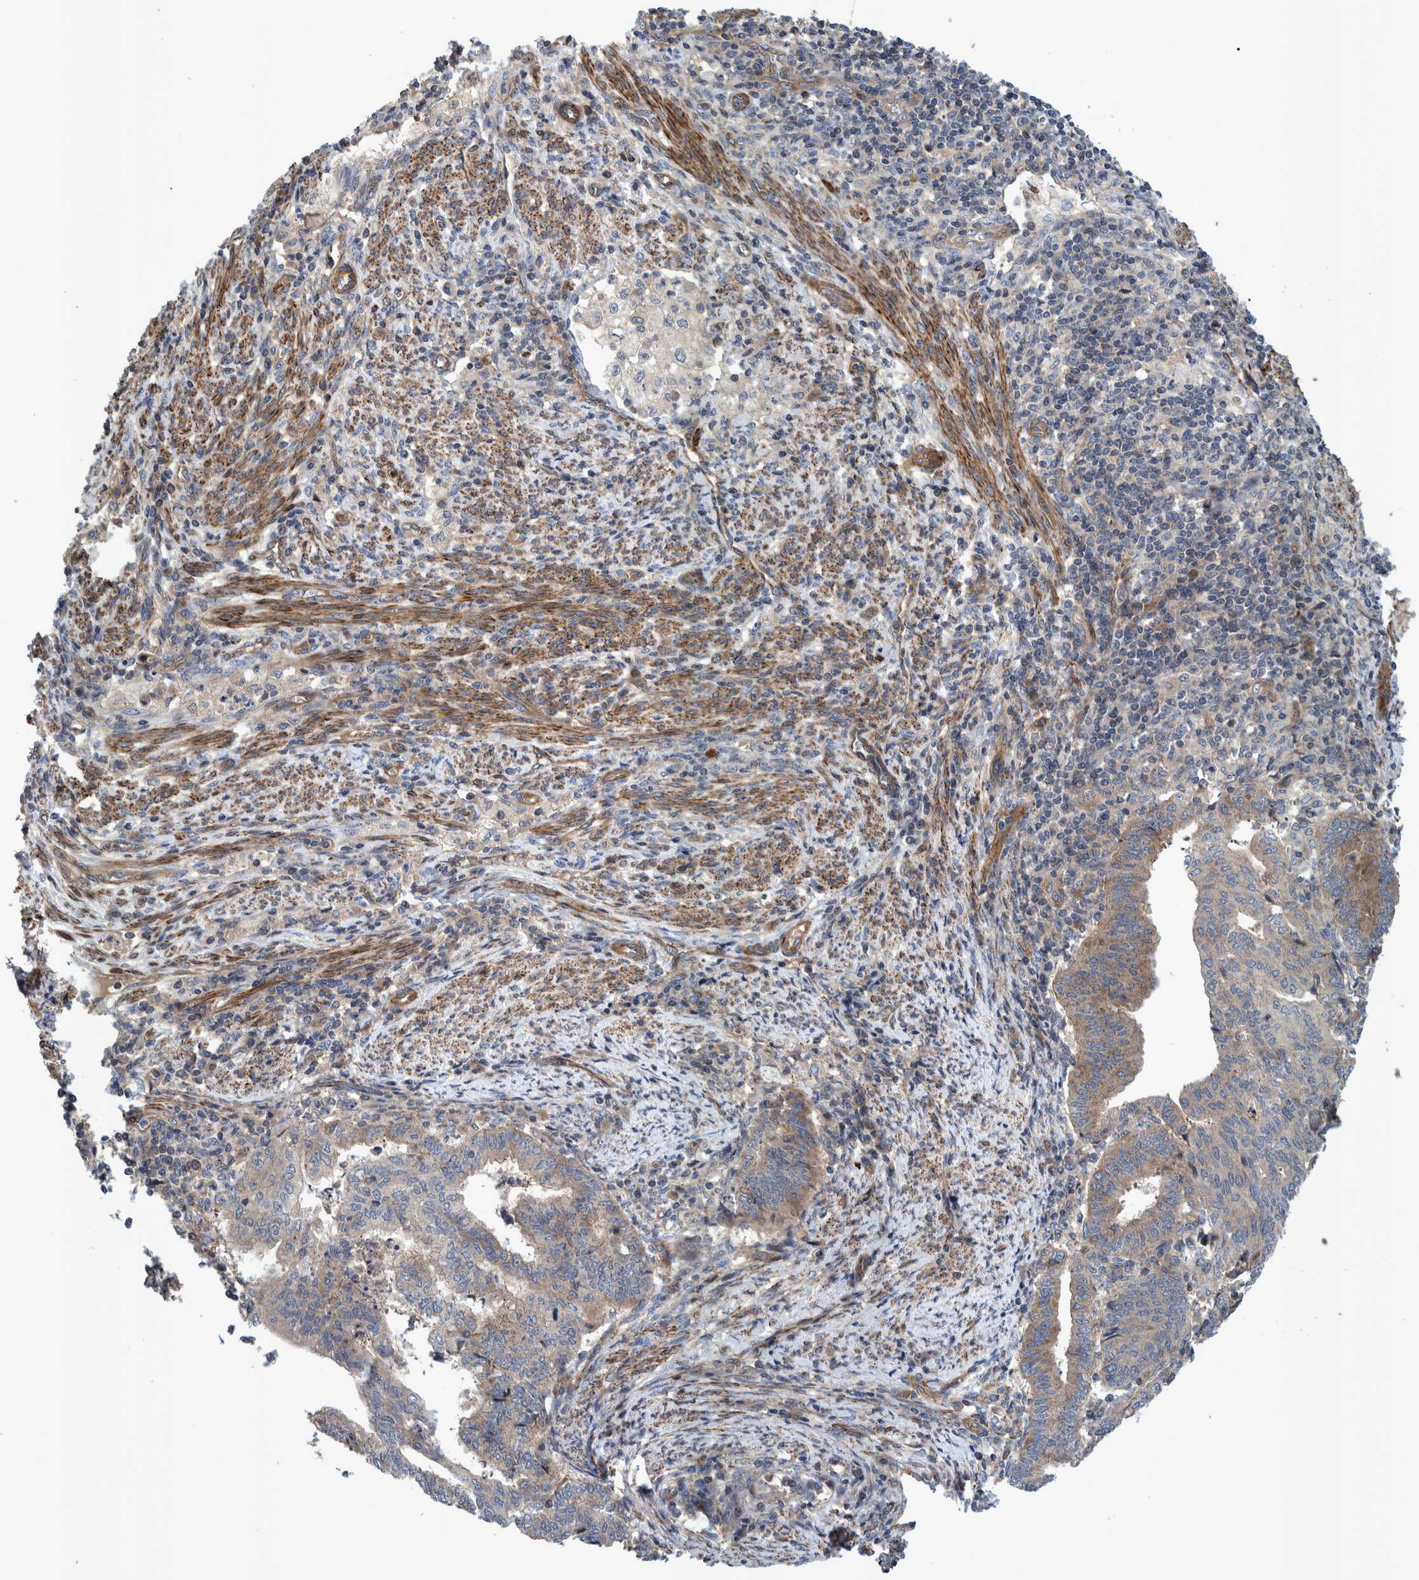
{"staining": {"intensity": "weak", "quantity": ">75%", "location": "cytoplasmic/membranous"}, "tissue": "endometrial cancer", "cell_type": "Tumor cells", "image_type": "cancer", "snomed": [{"axis": "morphology", "description": "Polyp, NOS"}, {"axis": "morphology", "description": "Adenocarcinoma, NOS"}, {"axis": "morphology", "description": "Adenoma, NOS"}, {"axis": "topography", "description": "Endometrium"}], "caption": "Immunohistochemical staining of human endometrial cancer (adenoma) reveals weak cytoplasmic/membranous protein expression in about >75% of tumor cells. The protein is shown in brown color, while the nuclei are stained blue.", "gene": "GRPEL2", "patient": {"sex": "female", "age": 79}}